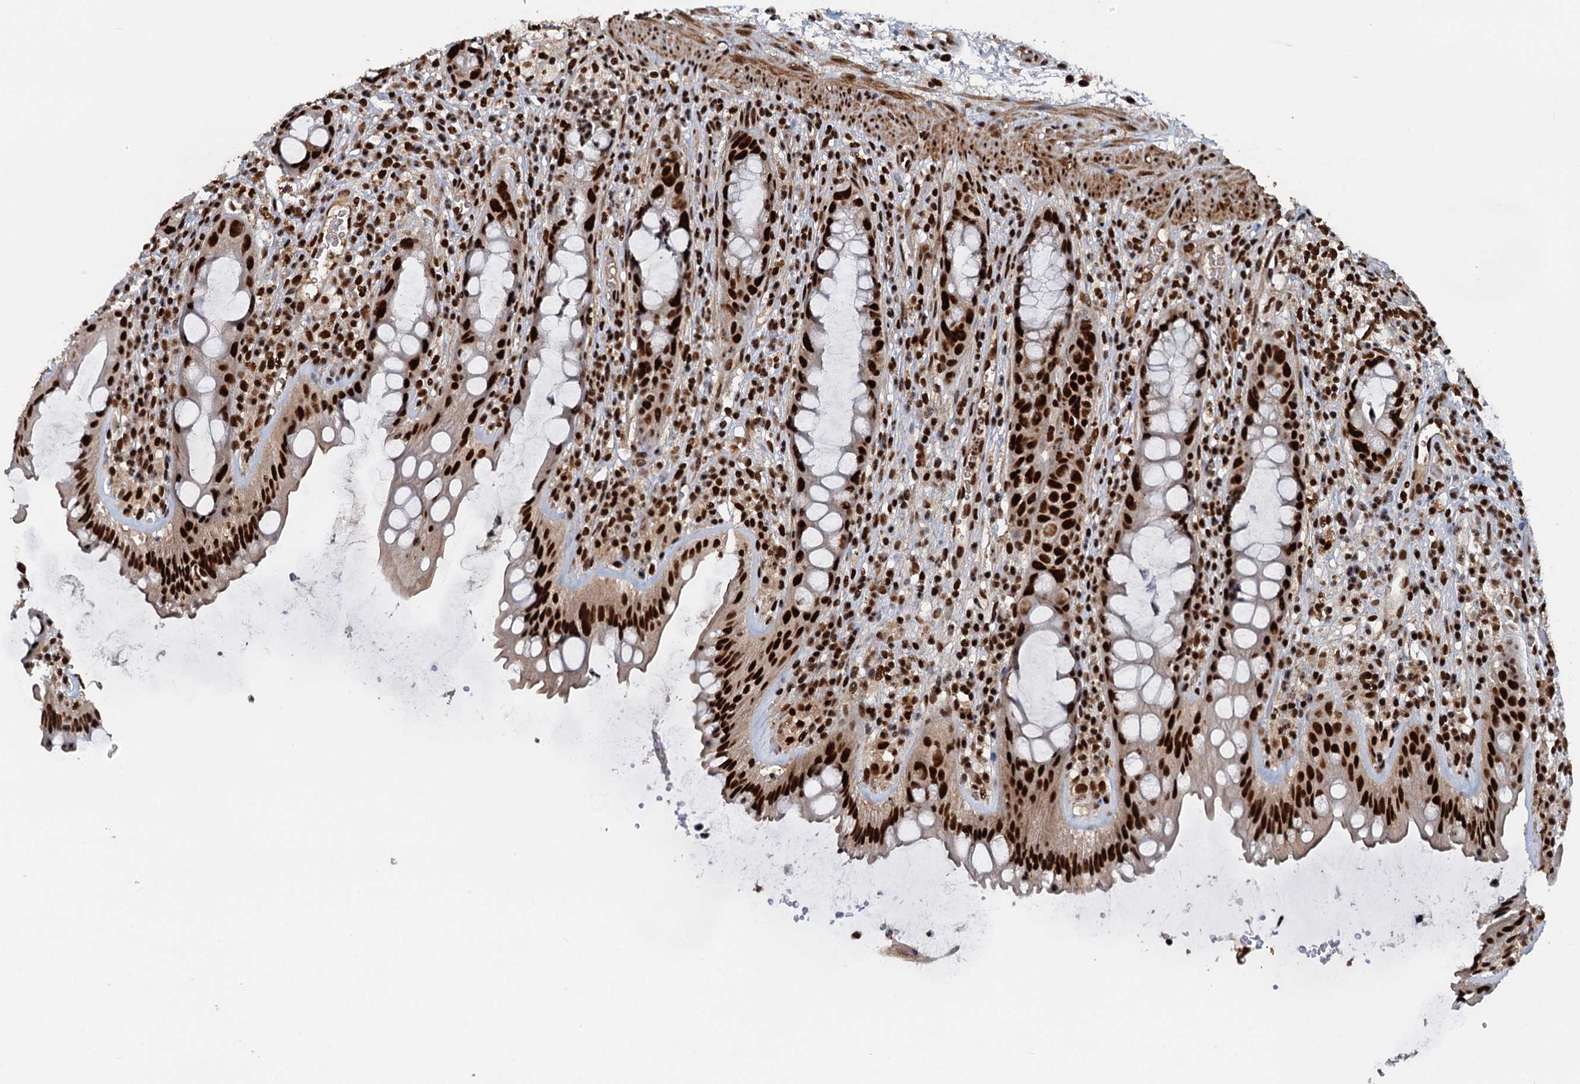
{"staining": {"intensity": "strong", "quantity": ">75%", "location": "nuclear"}, "tissue": "rectum", "cell_type": "Glandular cells", "image_type": "normal", "snomed": [{"axis": "morphology", "description": "Normal tissue, NOS"}, {"axis": "topography", "description": "Rectum"}], "caption": "Immunohistochemistry (IHC) of unremarkable human rectum reveals high levels of strong nuclear staining in approximately >75% of glandular cells. The staining was performed using DAB to visualize the protein expression in brown, while the nuclei were stained in blue with hematoxylin (Magnification: 20x).", "gene": "ZC3H18", "patient": {"sex": "female", "age": 57}}